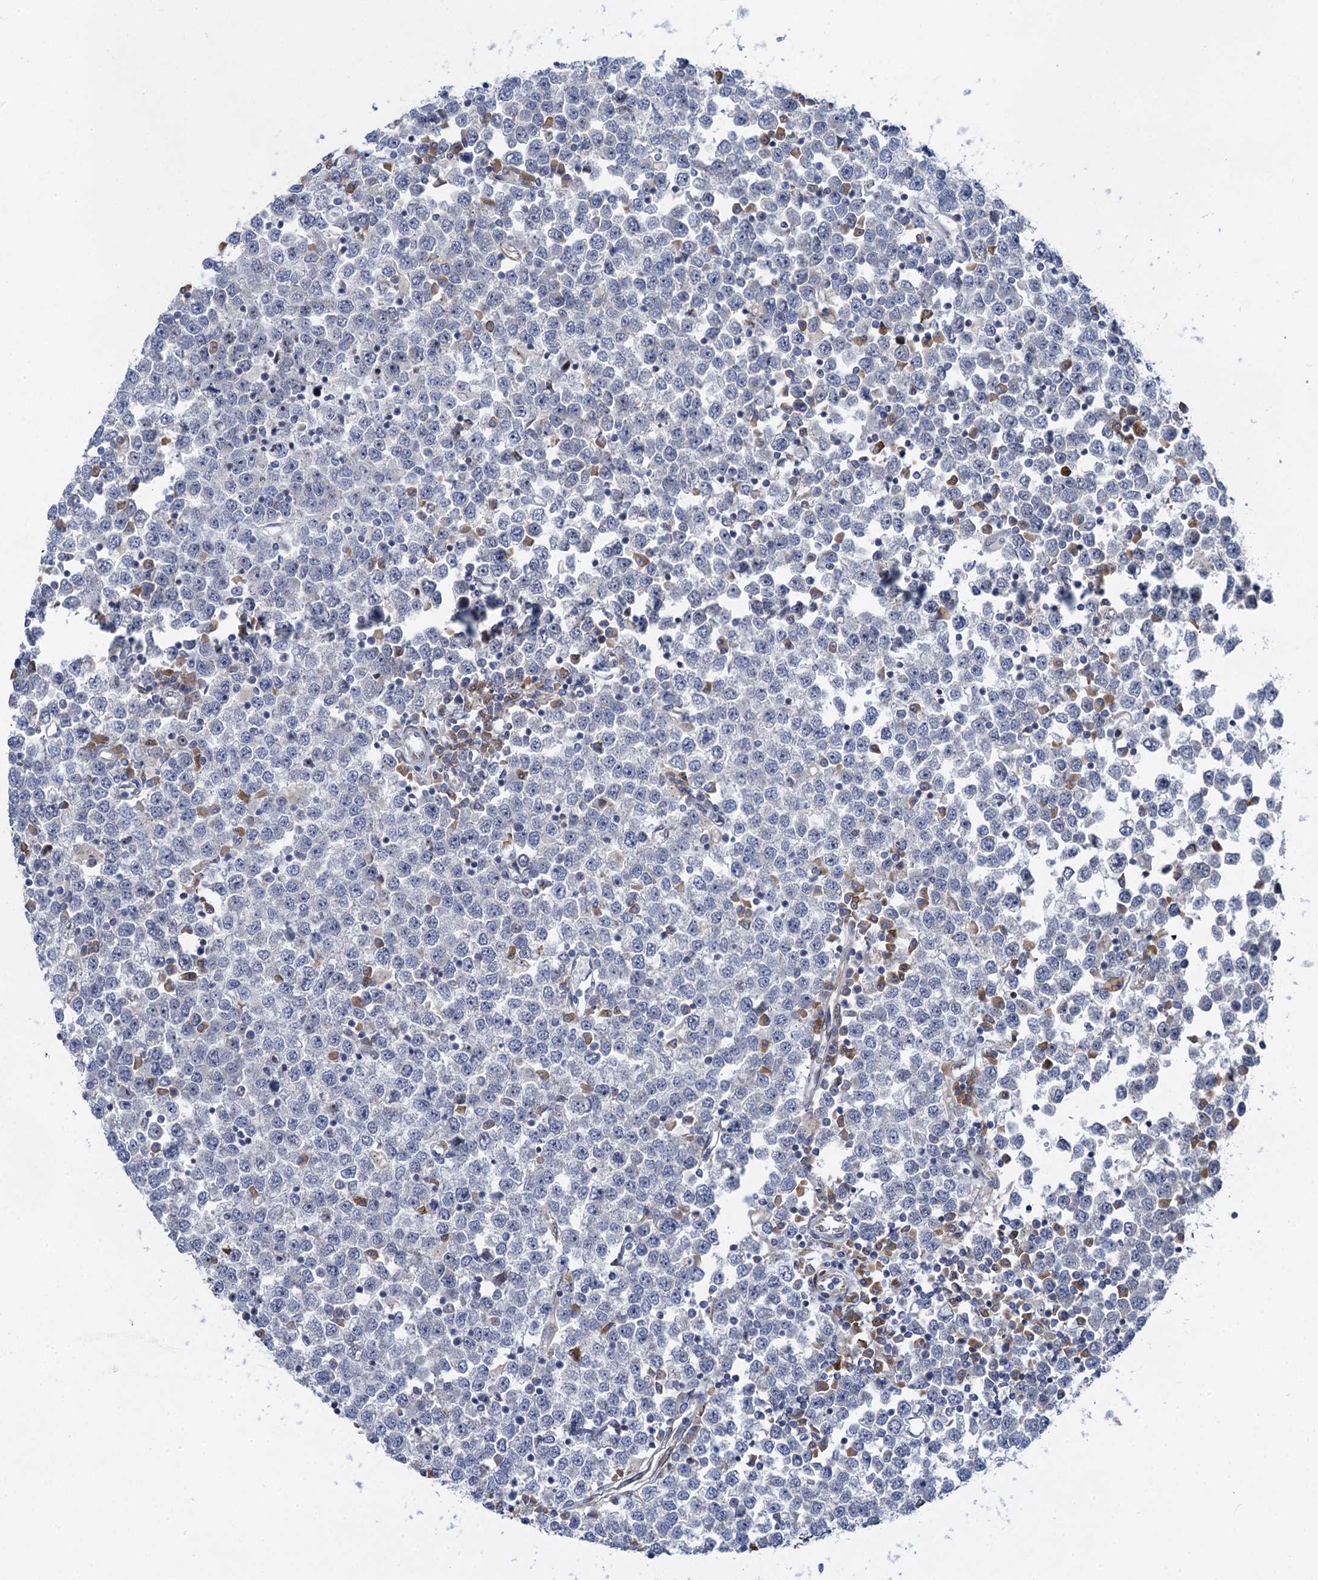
{"staining": {"intensity": "negative", "quantity": "none", "location": "none"}, "tissue": "testis cancer", "cell_type": "Tumor cells", "image_type": "cancer", "snomed": [{"axis": "morphology", "description": "Seminoma, NOS"}, {"axis": "topography", "description": "Testis"}], "caption": "Image shows no protein positivity in tumor cells of testis cancer tissue.", "gene": "QPCTL", "patient": {"sex": "male", "age": 65}}